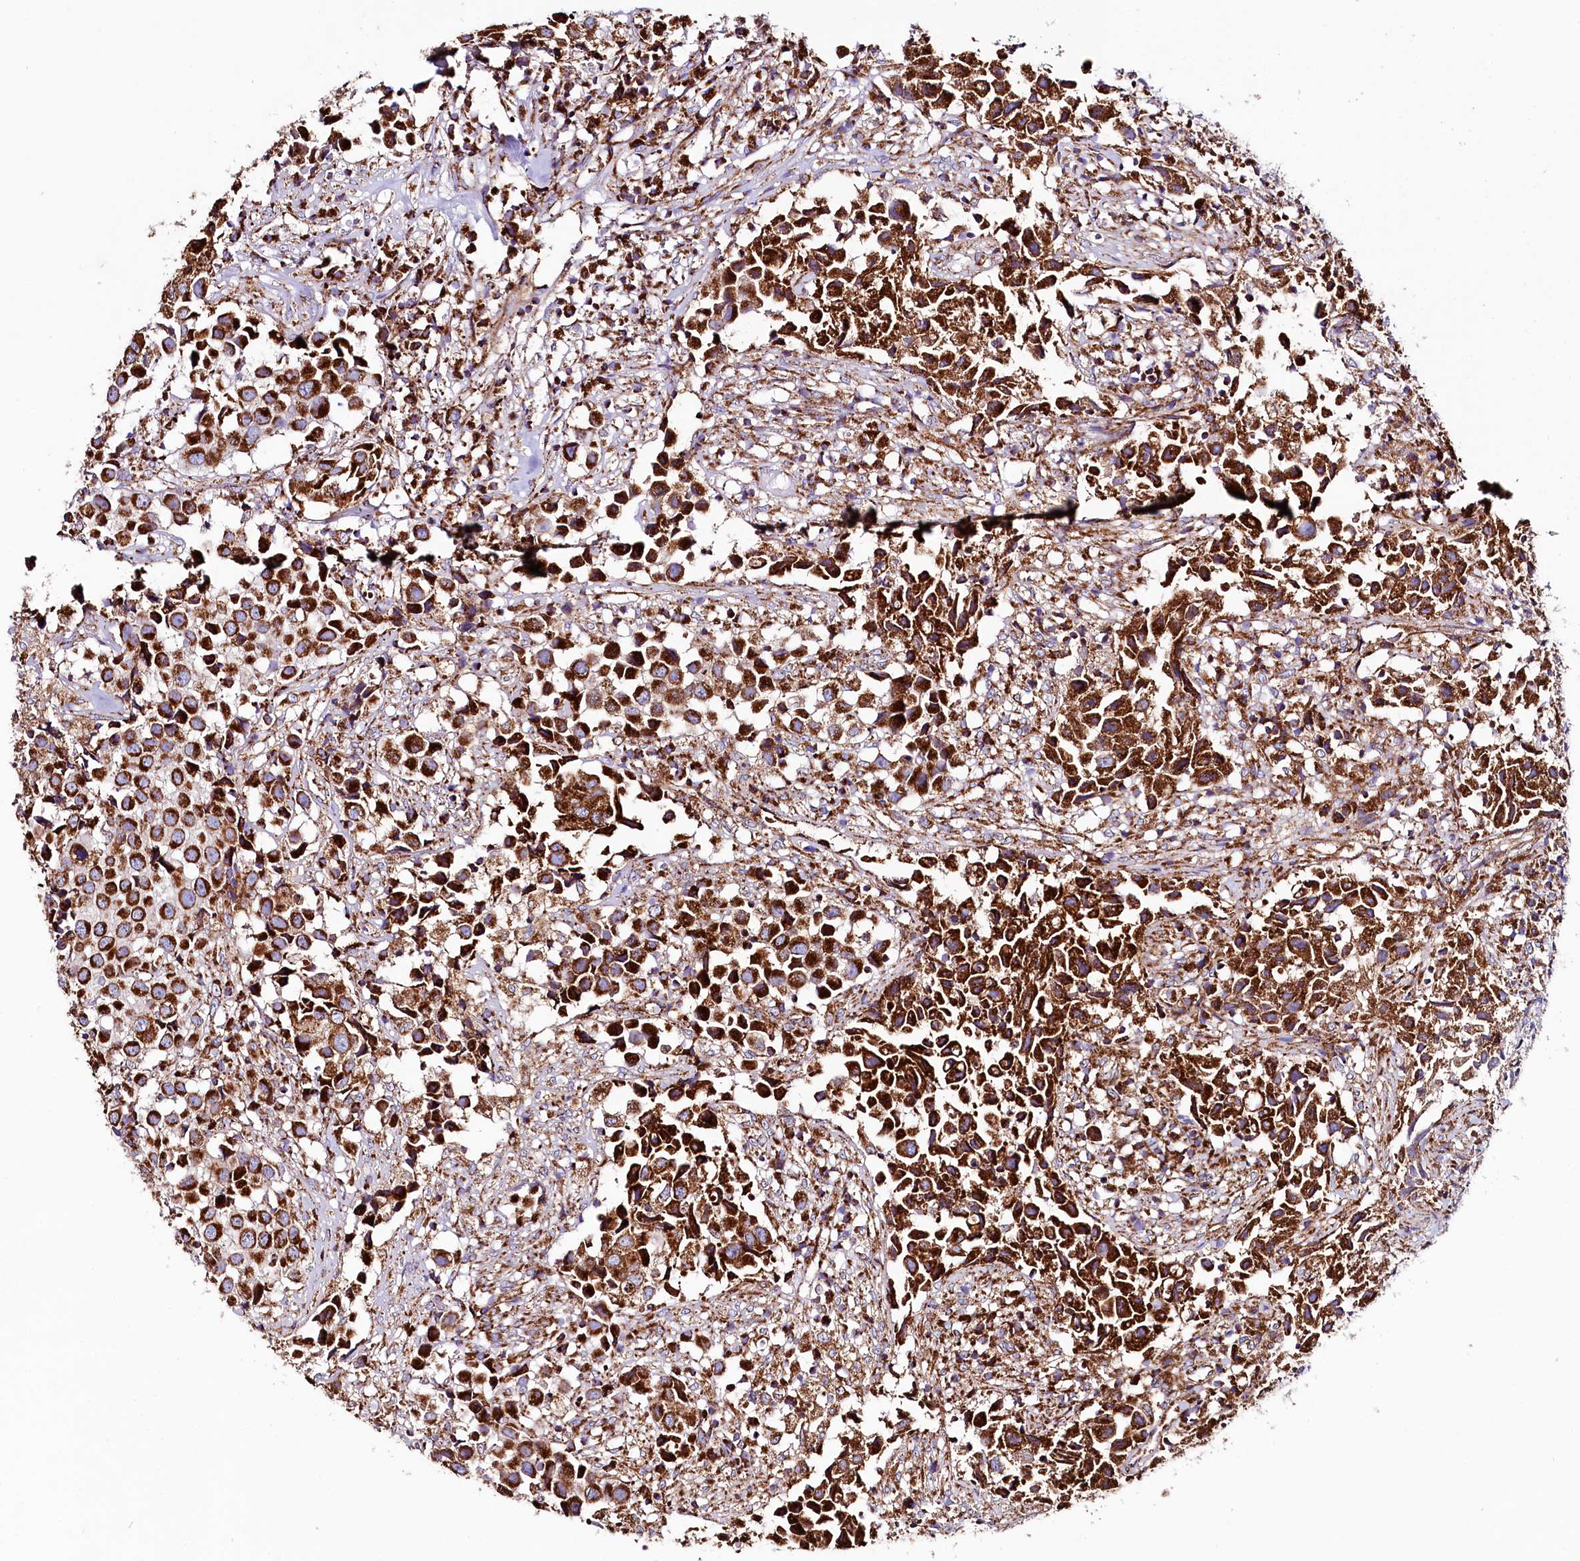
{"staining": {"intensity": "strong", "quantity": ">75%", "location": "cytoplasmic/membranous"}, "tissue": "urothelial cancer", "cell_type": "Tumor cells", "image_type": "cancer", "snomed": [{"axis": "morphology", "description": "Urothelial carcinoma, High grade"}, {"axis": "topography", "description": "Urinary bladder"}], "caption": "Tumor cells demonstrate strong cytoplasmic/membranous positivity in approximately >75% of cells in urothelial cancer.", "gene": "APLP2", "patient": {"sex": "female", "age": 75}}